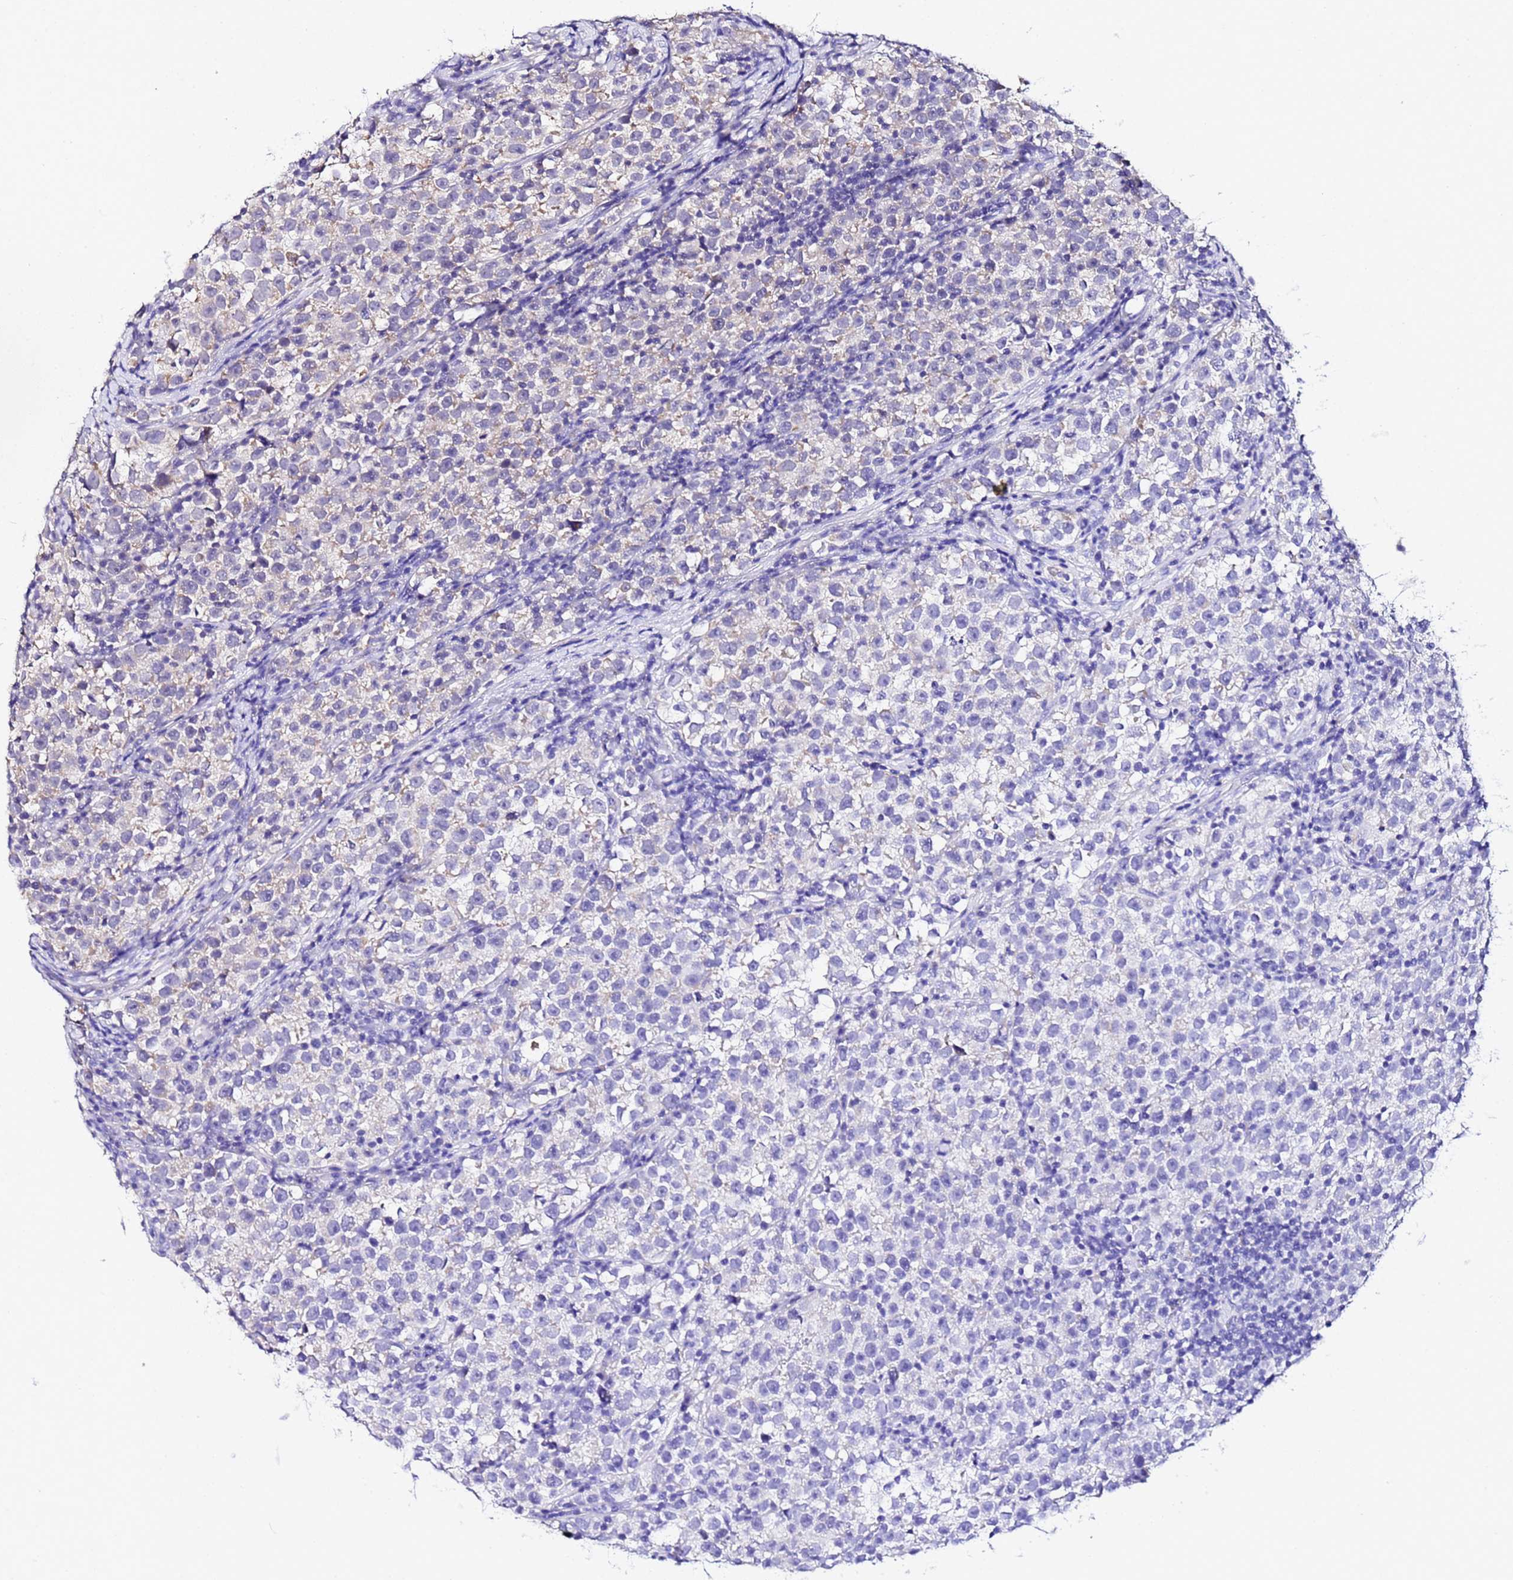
{"staining": {"intensity": "negative", "quantity": "none", "location": "none"}, "tissue": "testis cancer", "cell_type": "Tumor cells", "image_type": "cancer", "snomed": [{"axis": "morphology", "description": "Normal tissue, NOS"}, {"axis": "morphology", "description": "Seminoma, NOS"}, {"axis": "topography", "description": "Testis"}], "caption": "Immunohistochemistry of human seminoma (testis) displays no staining in tumor cells. (DAB immunohistochemistry (IHC), high magnification).", "gene": "MTERF1", "patient": {"sex": "male", "age": 43}}